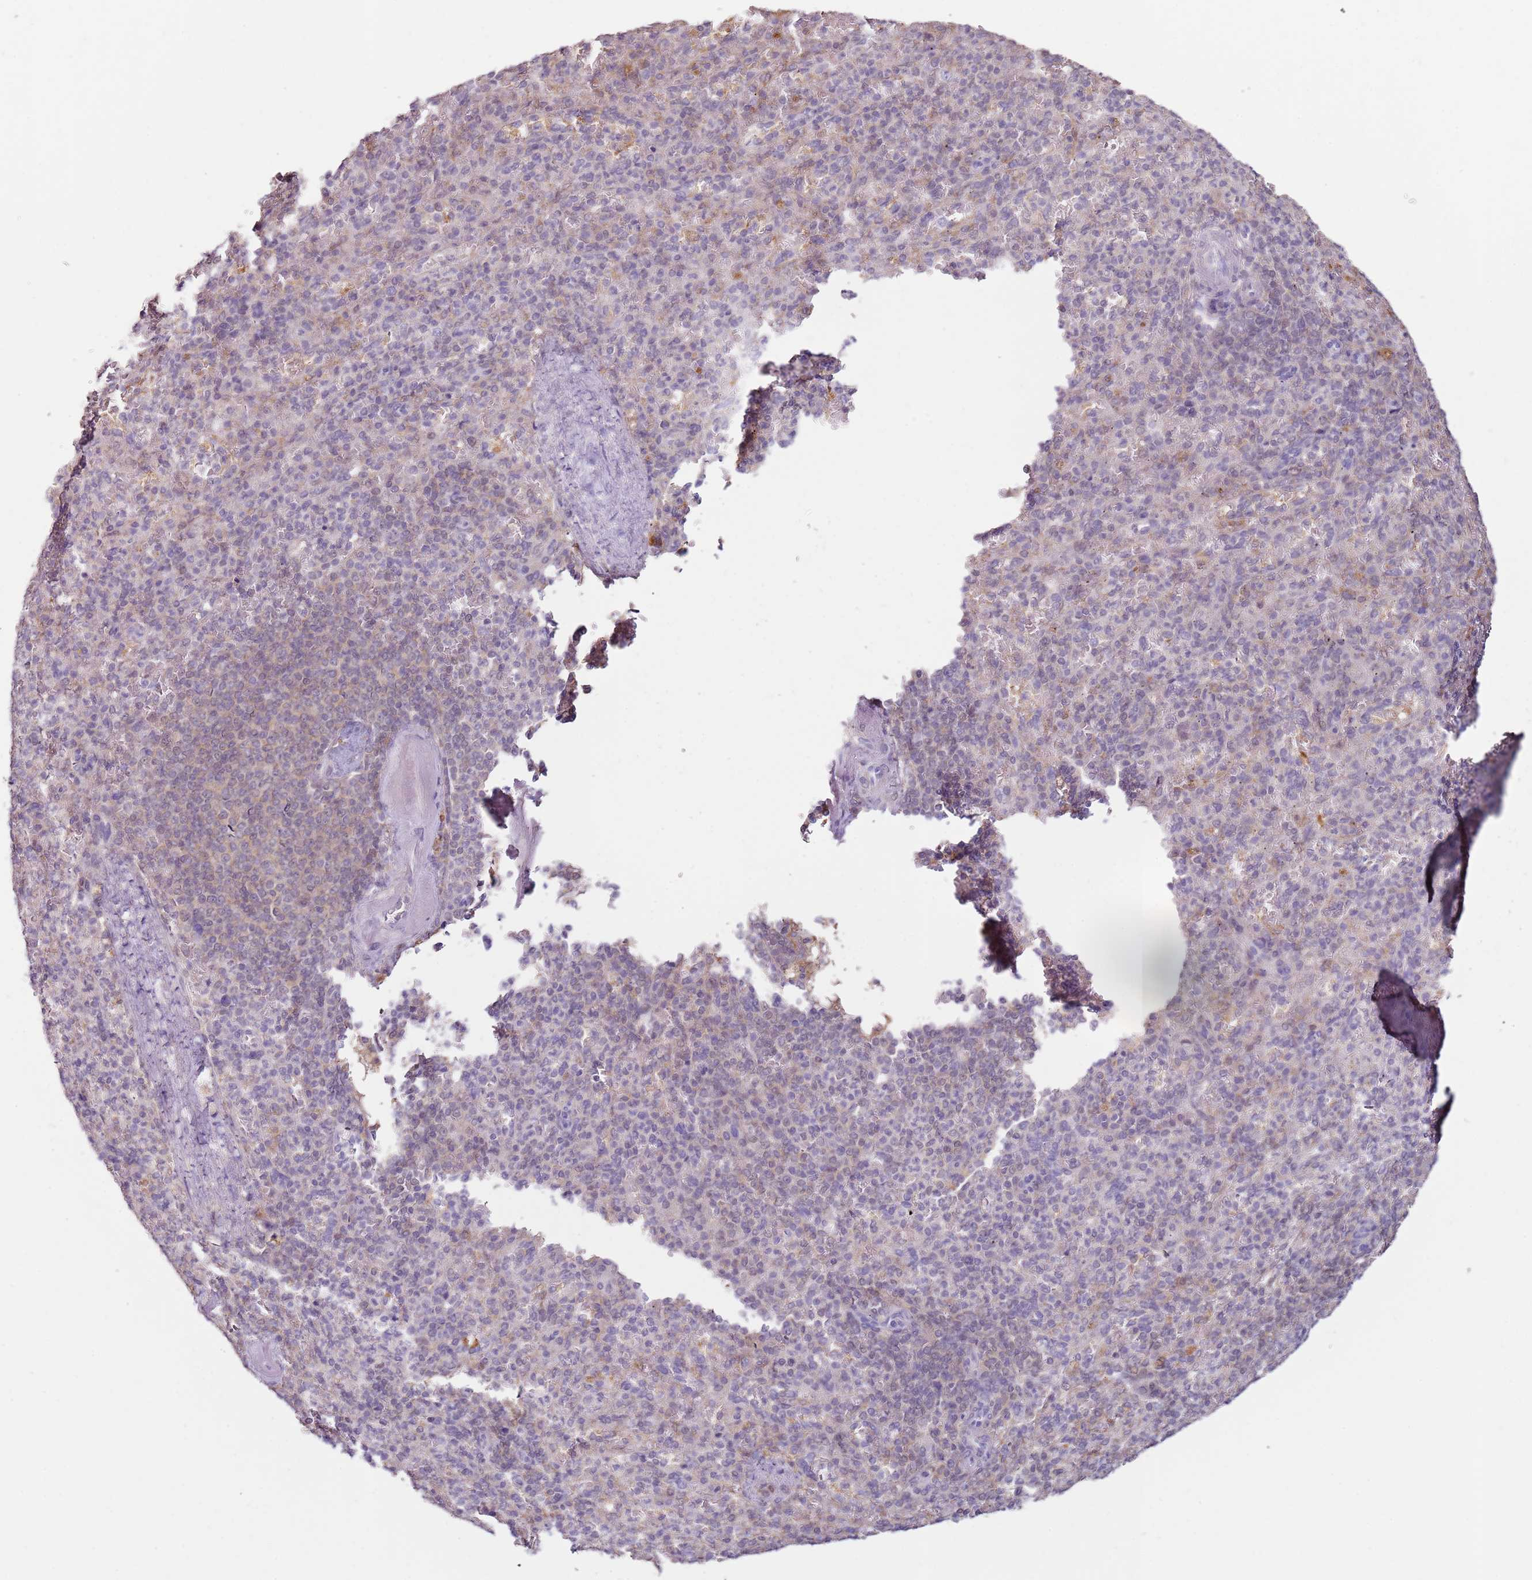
{"staining": {"intensity": "negative", "quantity": "none", "location": "none"}, "tissue": "spleen", "cell_type": "Cells in red pulp", "image_type": "normal", "snomed": [{"axis": "morphology", "description": "Normal tissue, NOS"}, {"axis": "topography", "description": "Spleen"}], "caption": "Immunohistochemistry image of normal spleen: human spleen stained with DAB (3,3'-diaminobenzidine) displays no significant protein staining in cells in red pulp. (Stains: DAB (3,3'-diaminobenzidine) immunohistochemistry with hematoxylin counter stain, Microscopy: brightfield microscopy at high magnification).", "gene": "MDH1", "patient": {"sex": "female", "age": 74}}